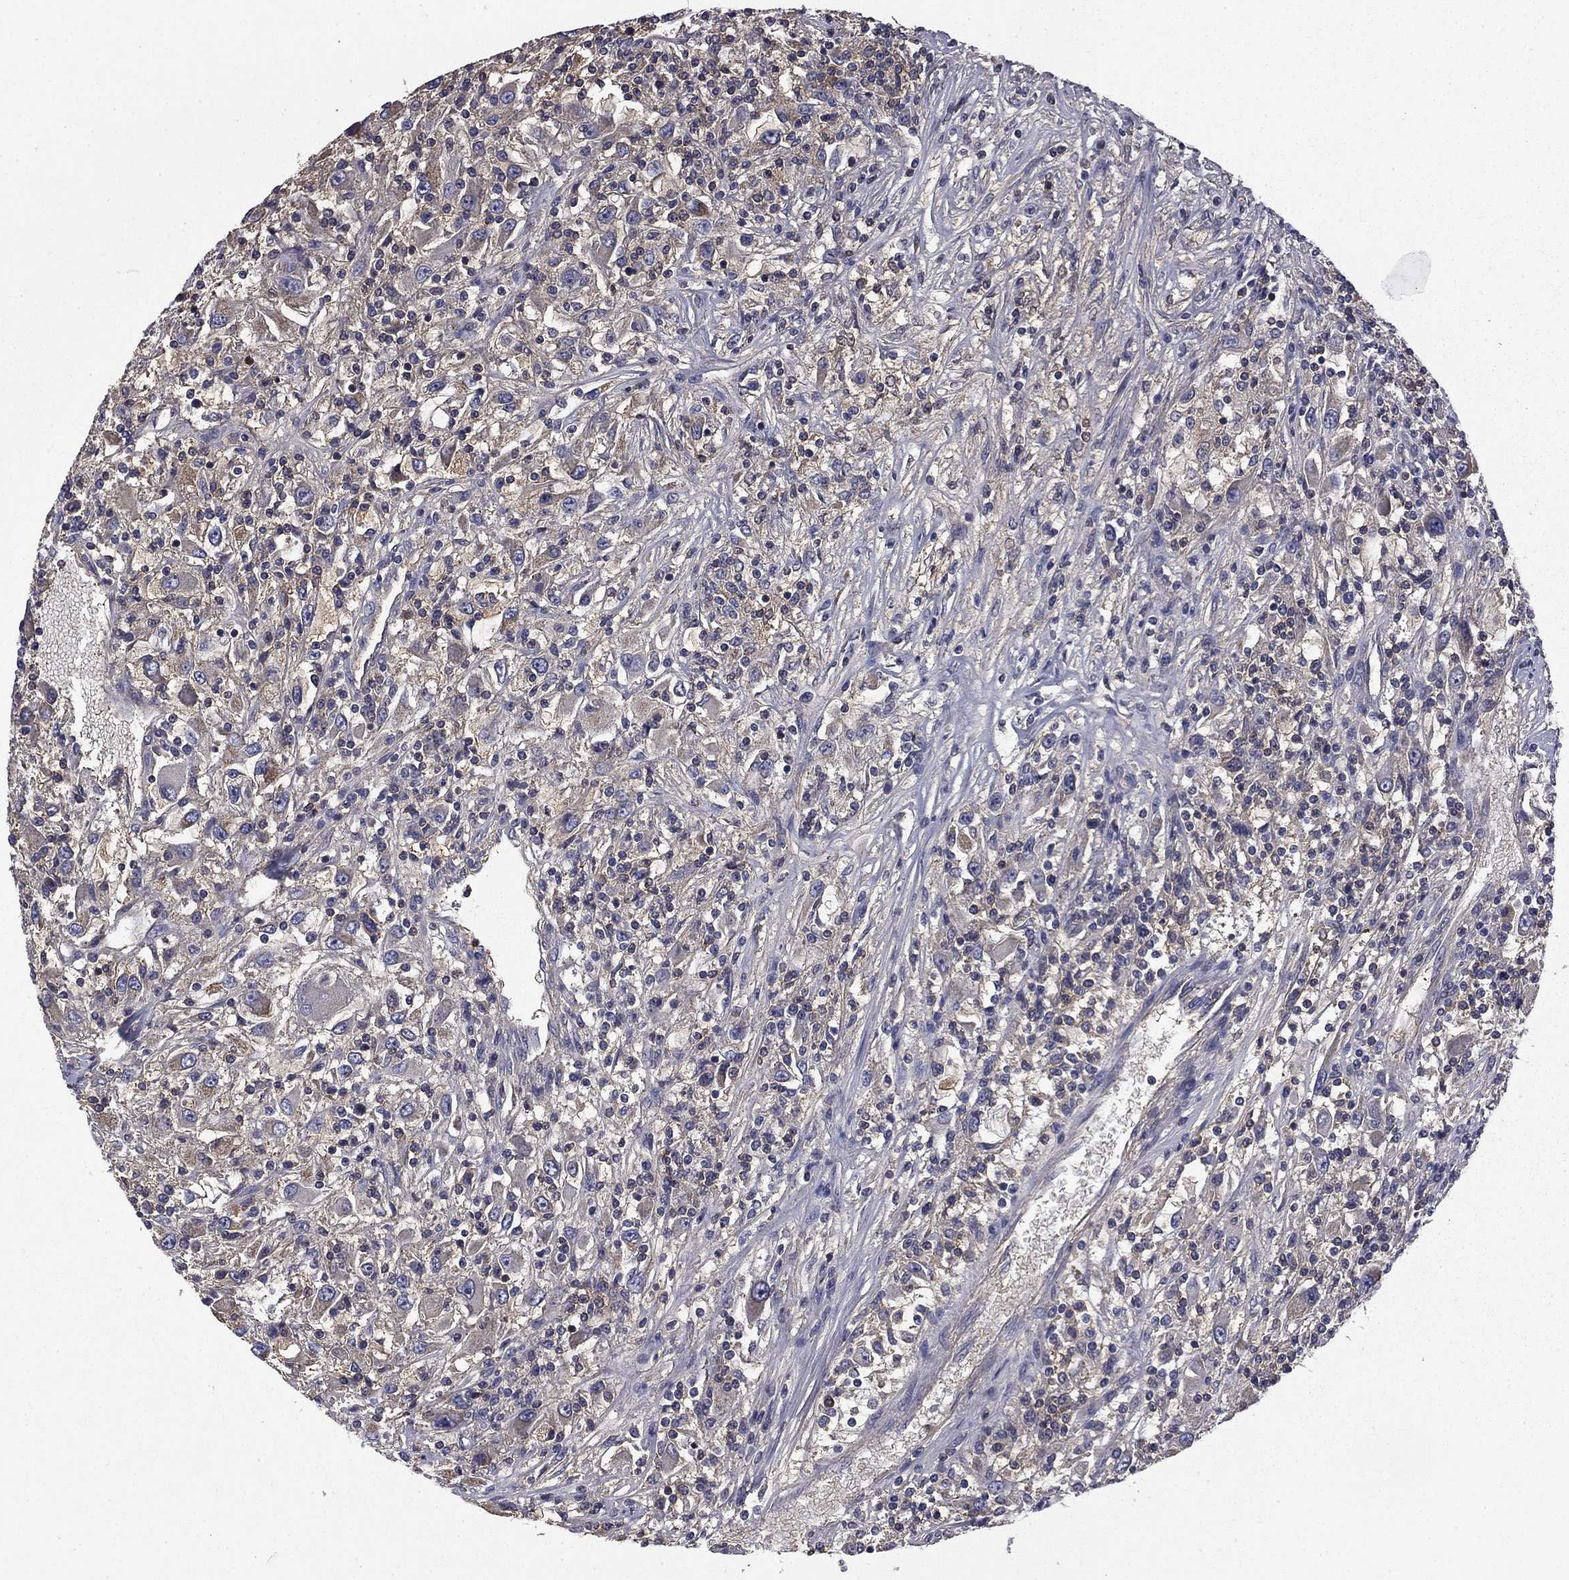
{"staining": {"intensity": "negative", "quantity": "none", "location": "none"}, "tissue": "renal cancer", "cell_type": "Tumor cells", "image_type": "cancer", "snomed": [{"axis": "morphology", "description": "Adenocarcinoma, NOS"}, {"axis": "topography", "description": "Kidney"}], "caption": "High power microscopy photomicrograph of an immunohistochemistry image of renal adenocarcinoma, revealing no significant staining in tumor cells.", "gene": "CEACAM7", "patient": {"sex": "female", "age": 67}}